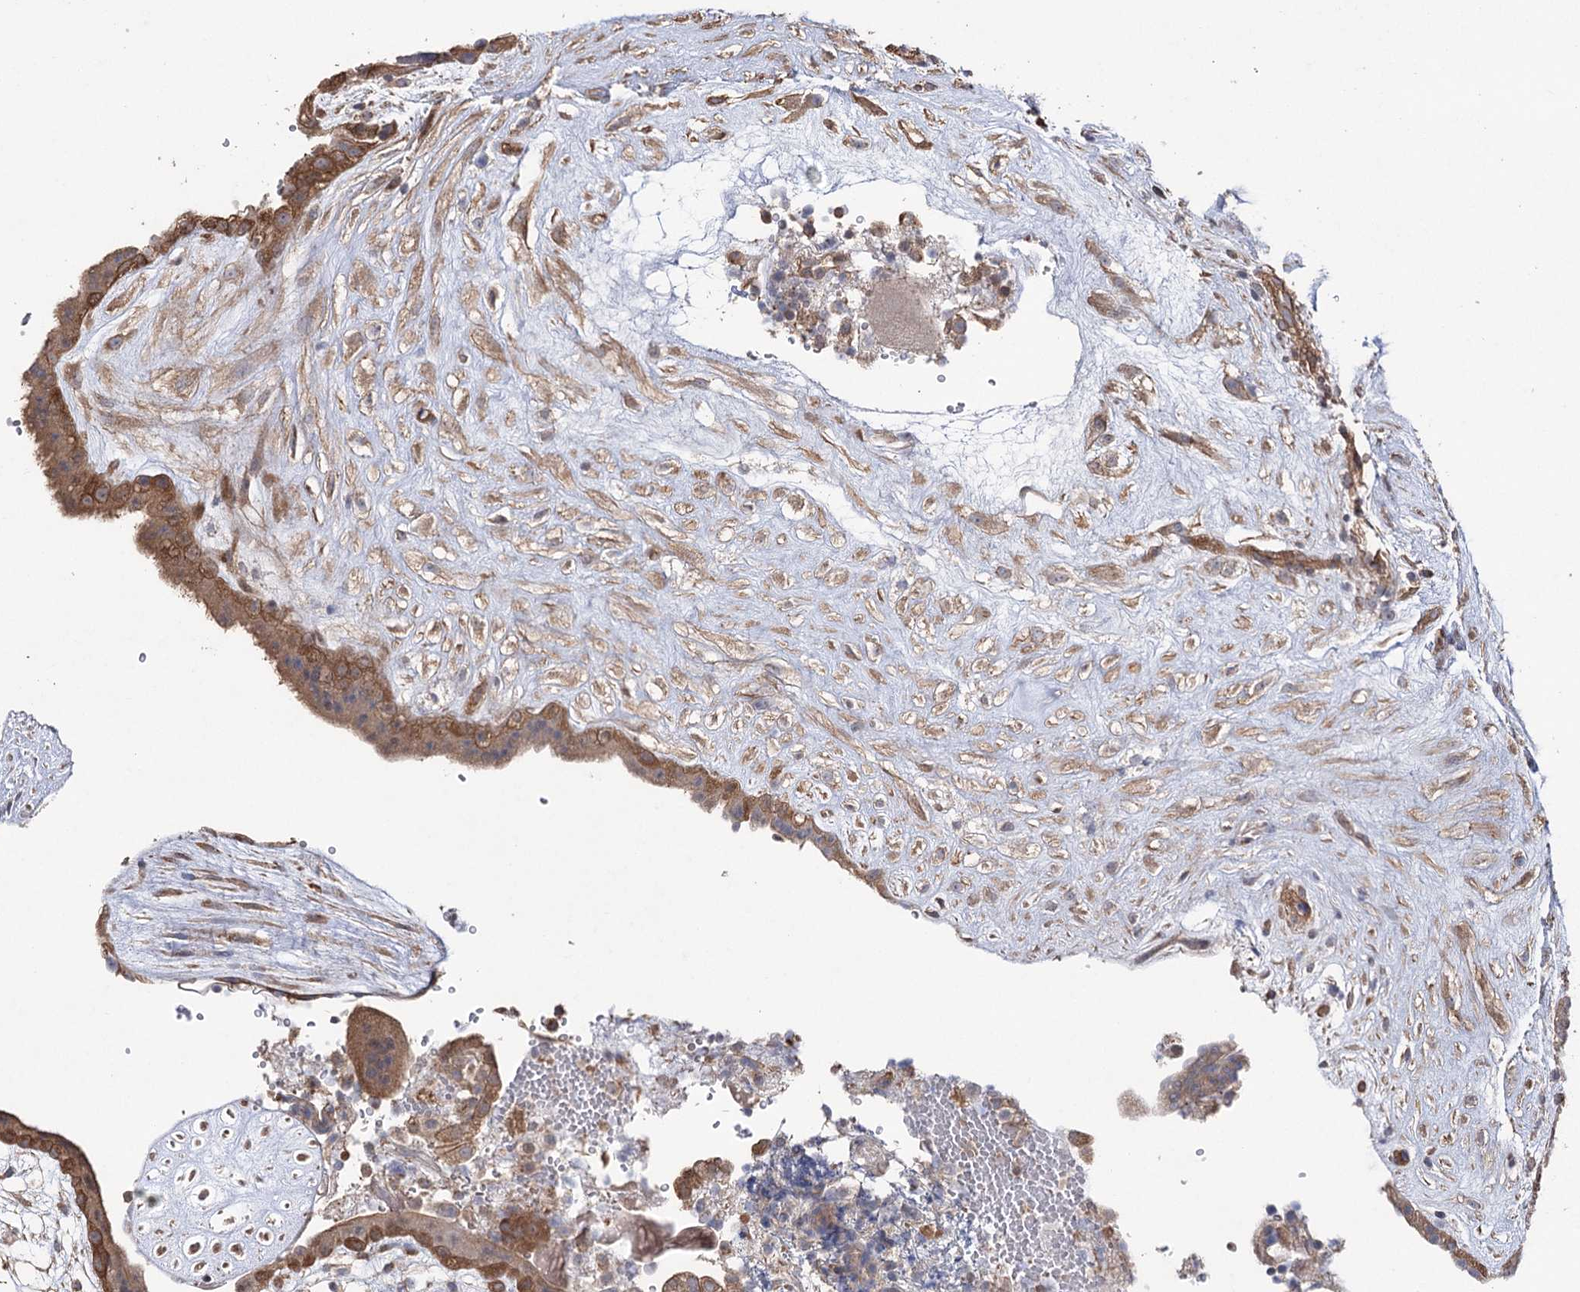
{"staining": {"intensity": "moderate", "quantity": ">75%", "location": "cytoplasmic/membranous"}, "tissue": "placenta", "cell_type": "Decidual cells", "image_type": "normal", "snomed": [{"axis": "morphology", "description": "Normal tissue, NOS"}, {"axis": "topography", "description": "Placenta"}], "caption": "Brown immunohistochemical staining in normal placenta shows moderate cytoplasmic/membranous expression in approximately >75% of decidual cells. (DAB (3,3'-diaminobenzidine) IHC with brightfield microscopy, high magnification).", "gene": "LARS2", "patient": {"sex": "female", "age": 18}}